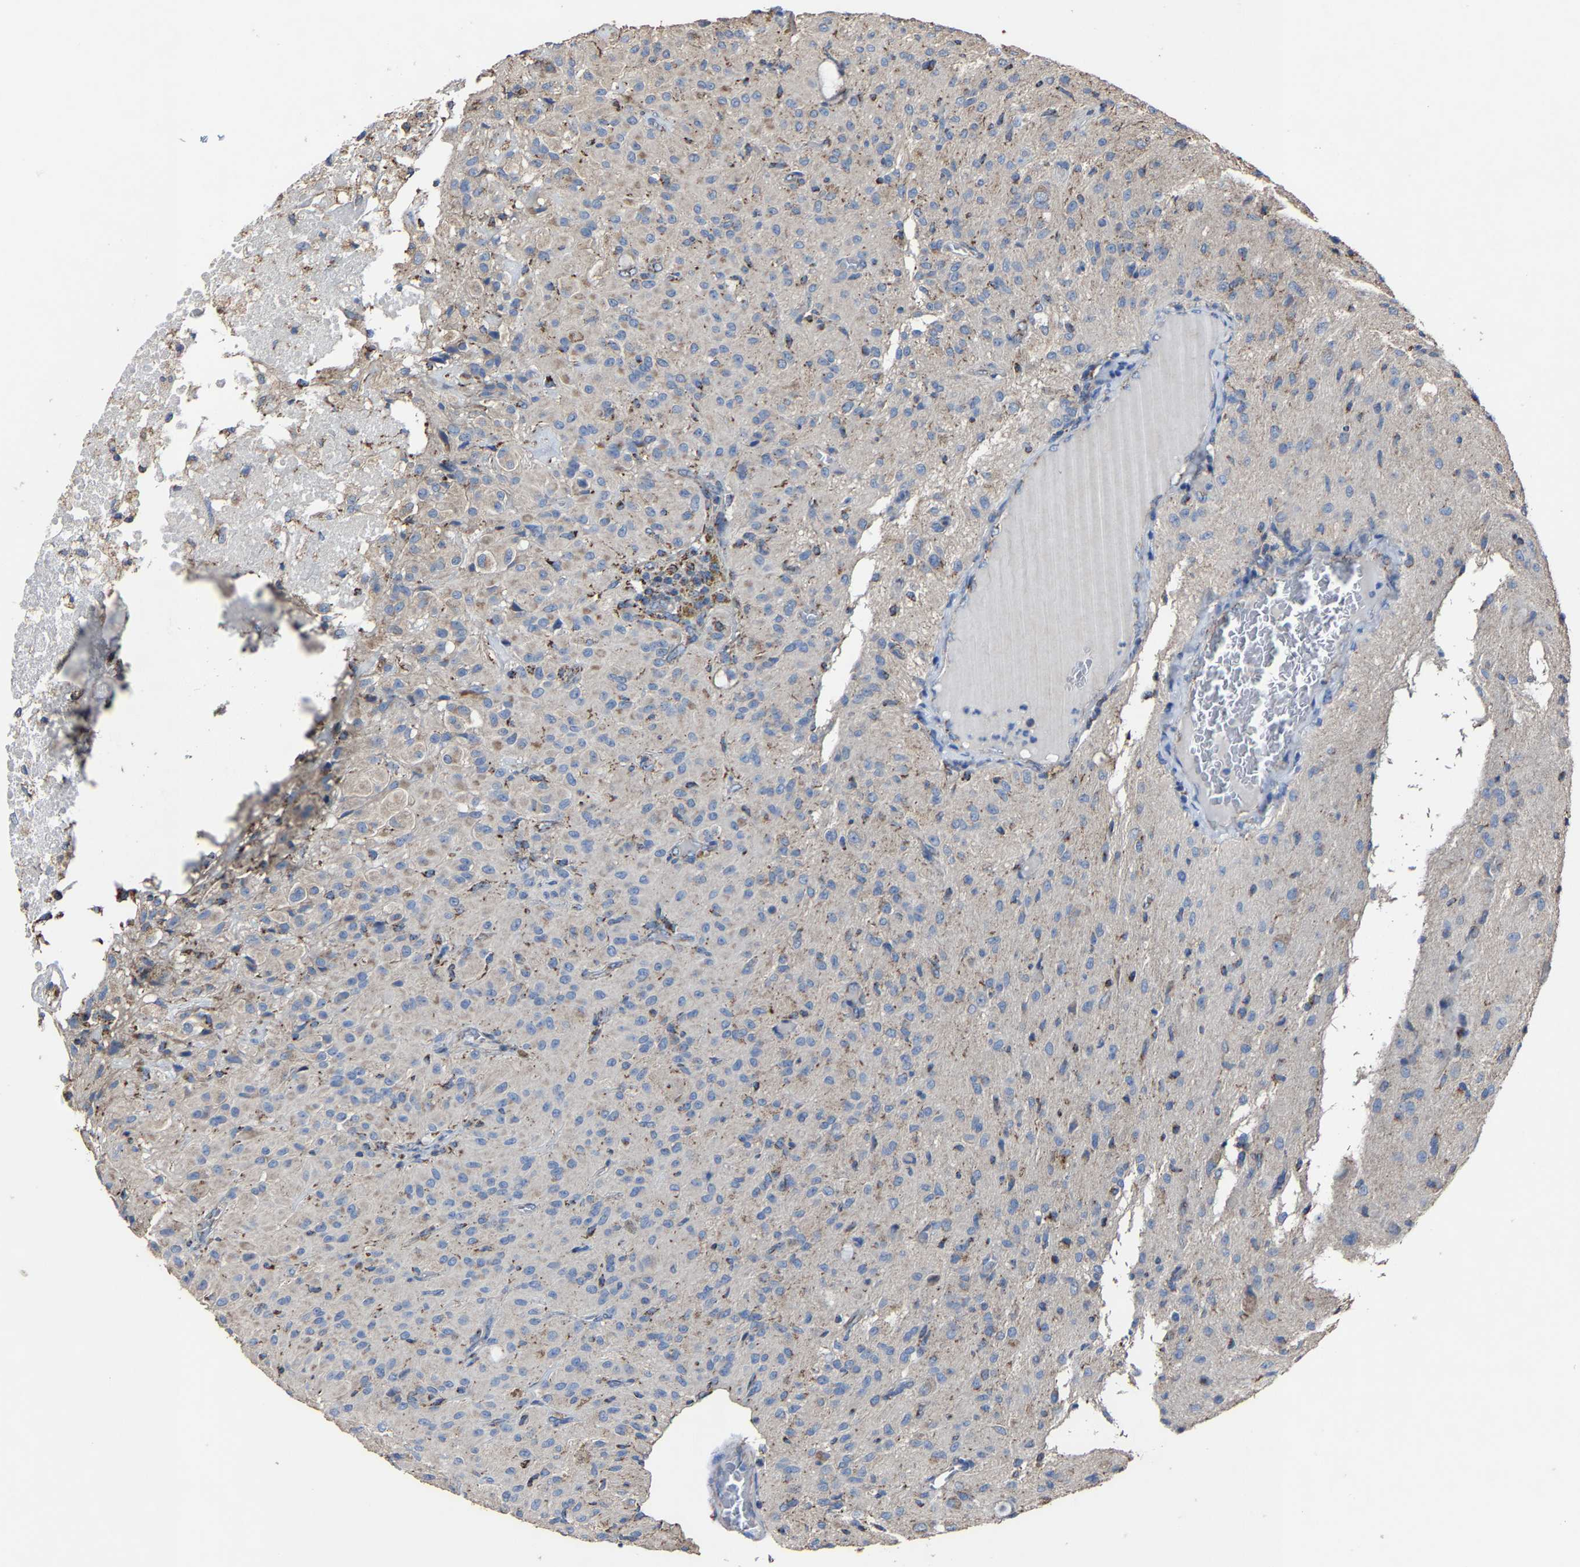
{"staining": {"intensity": "weak", "quantity": "<25%", "location": "cytoplasmic/membranous"}, "tissue": "glioma", "cell_type": "Tumor cells", "image_type": "cancer", "snomed": [{"axis": "morphology", "description": "Glioma, malignant, High grade"}, {"axis": "topography", "description": "Brain"}], "caption": "DAB immunohistochemical staining of human high-grade glioma (malignant) exhibits no significant expression in tumor cells.", "gene": "NDUFV3", "patient": {"sex": "female", "age": 59}}